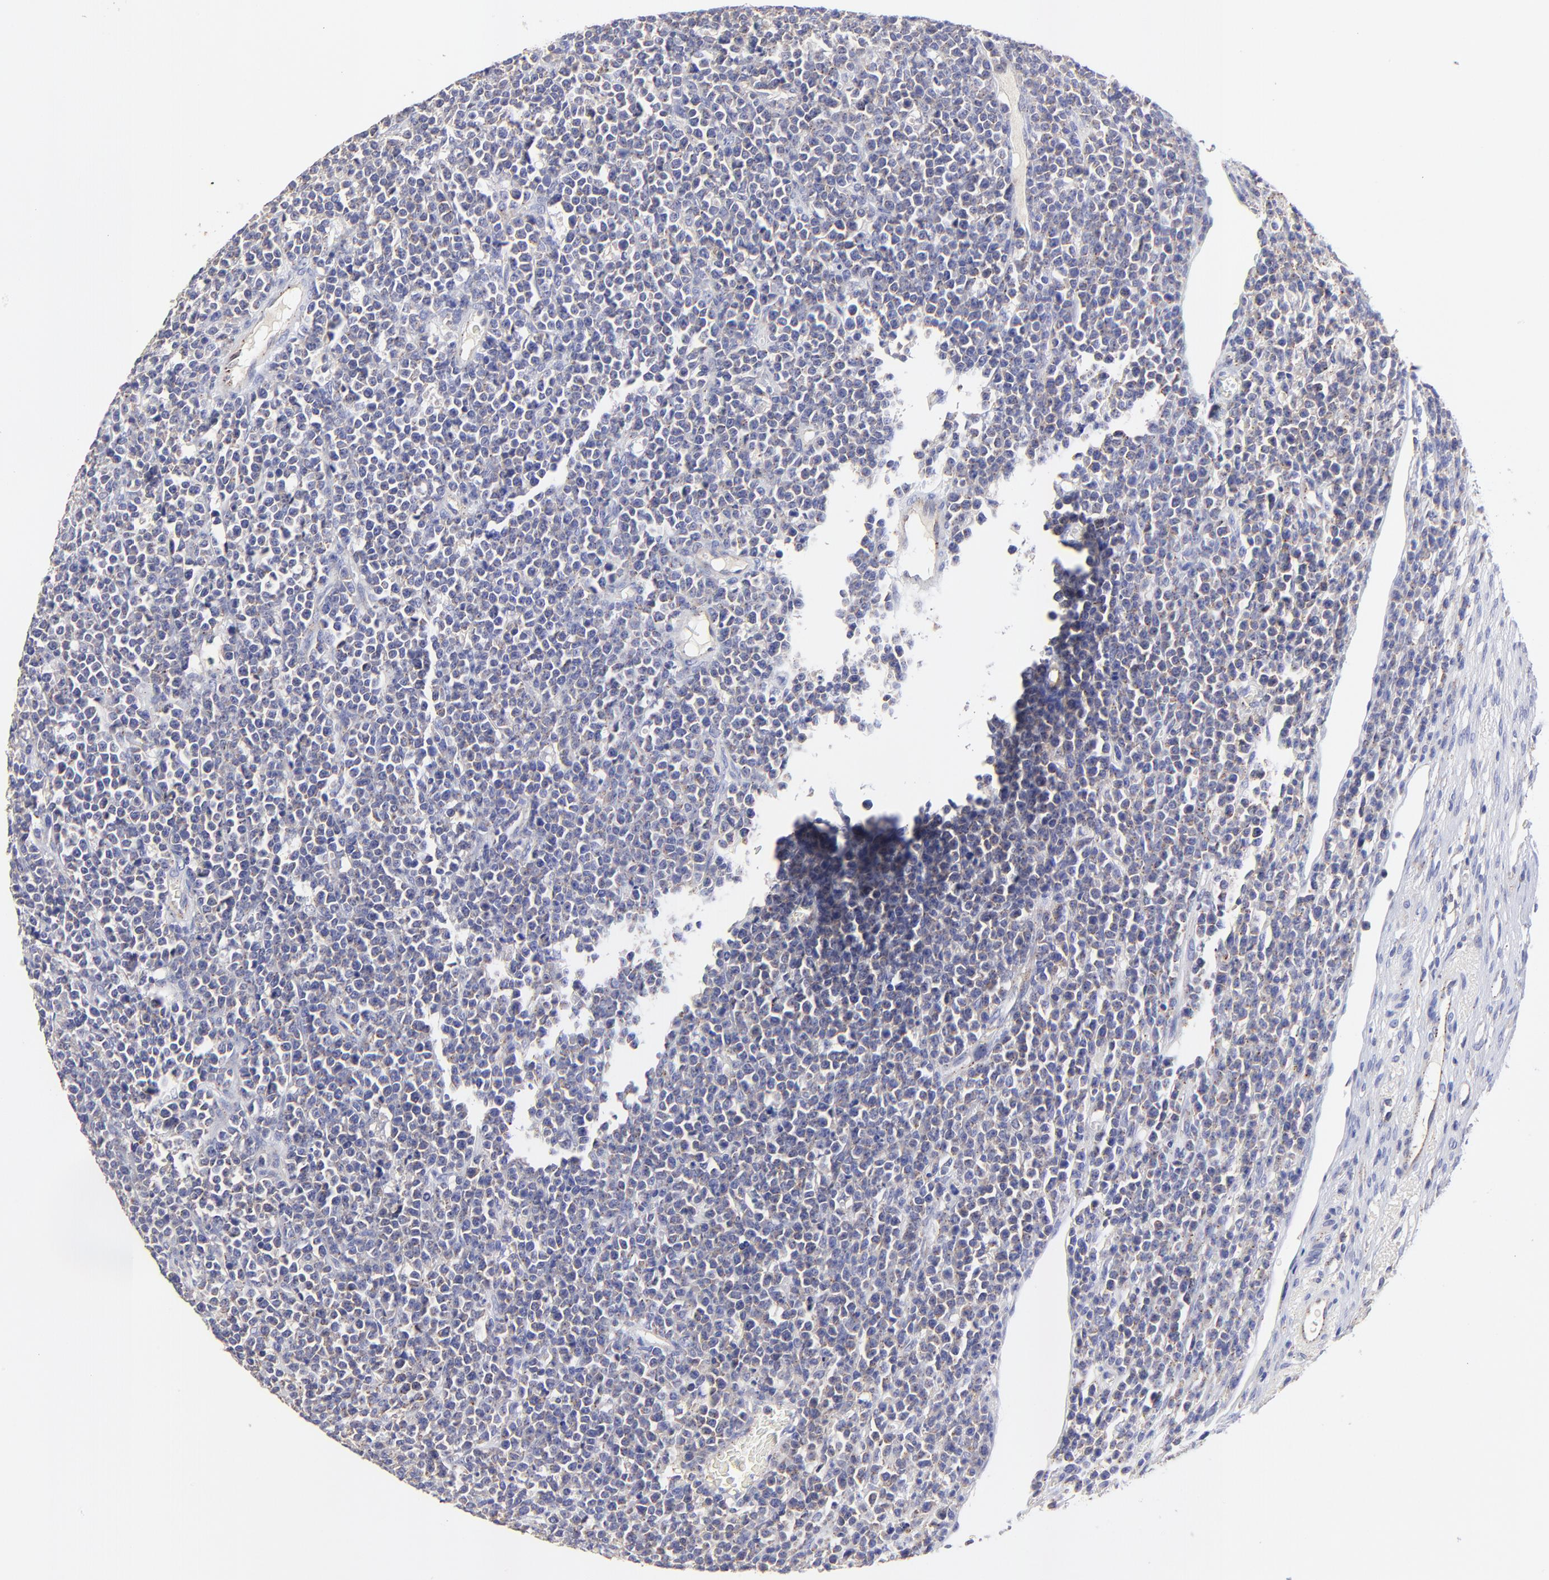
{"staining": {"intensity": "negative", "quantity": "none", "location": "none"}, "tissue": "lymphoma", "cell_type": "Tumor cells", "image_type": "cancer", "snomed": [{"axis": "morphology", "description": "Malignant lymphoma, non-Hodgkin's type, High grade"}, {"axis": "topography", "description": "Ovary"}], "caption": "Tumor cells show no significant protein expression in lymphoma.", "gene": "LHFPL1", "patient": {"sex": "female", "age": 56}}